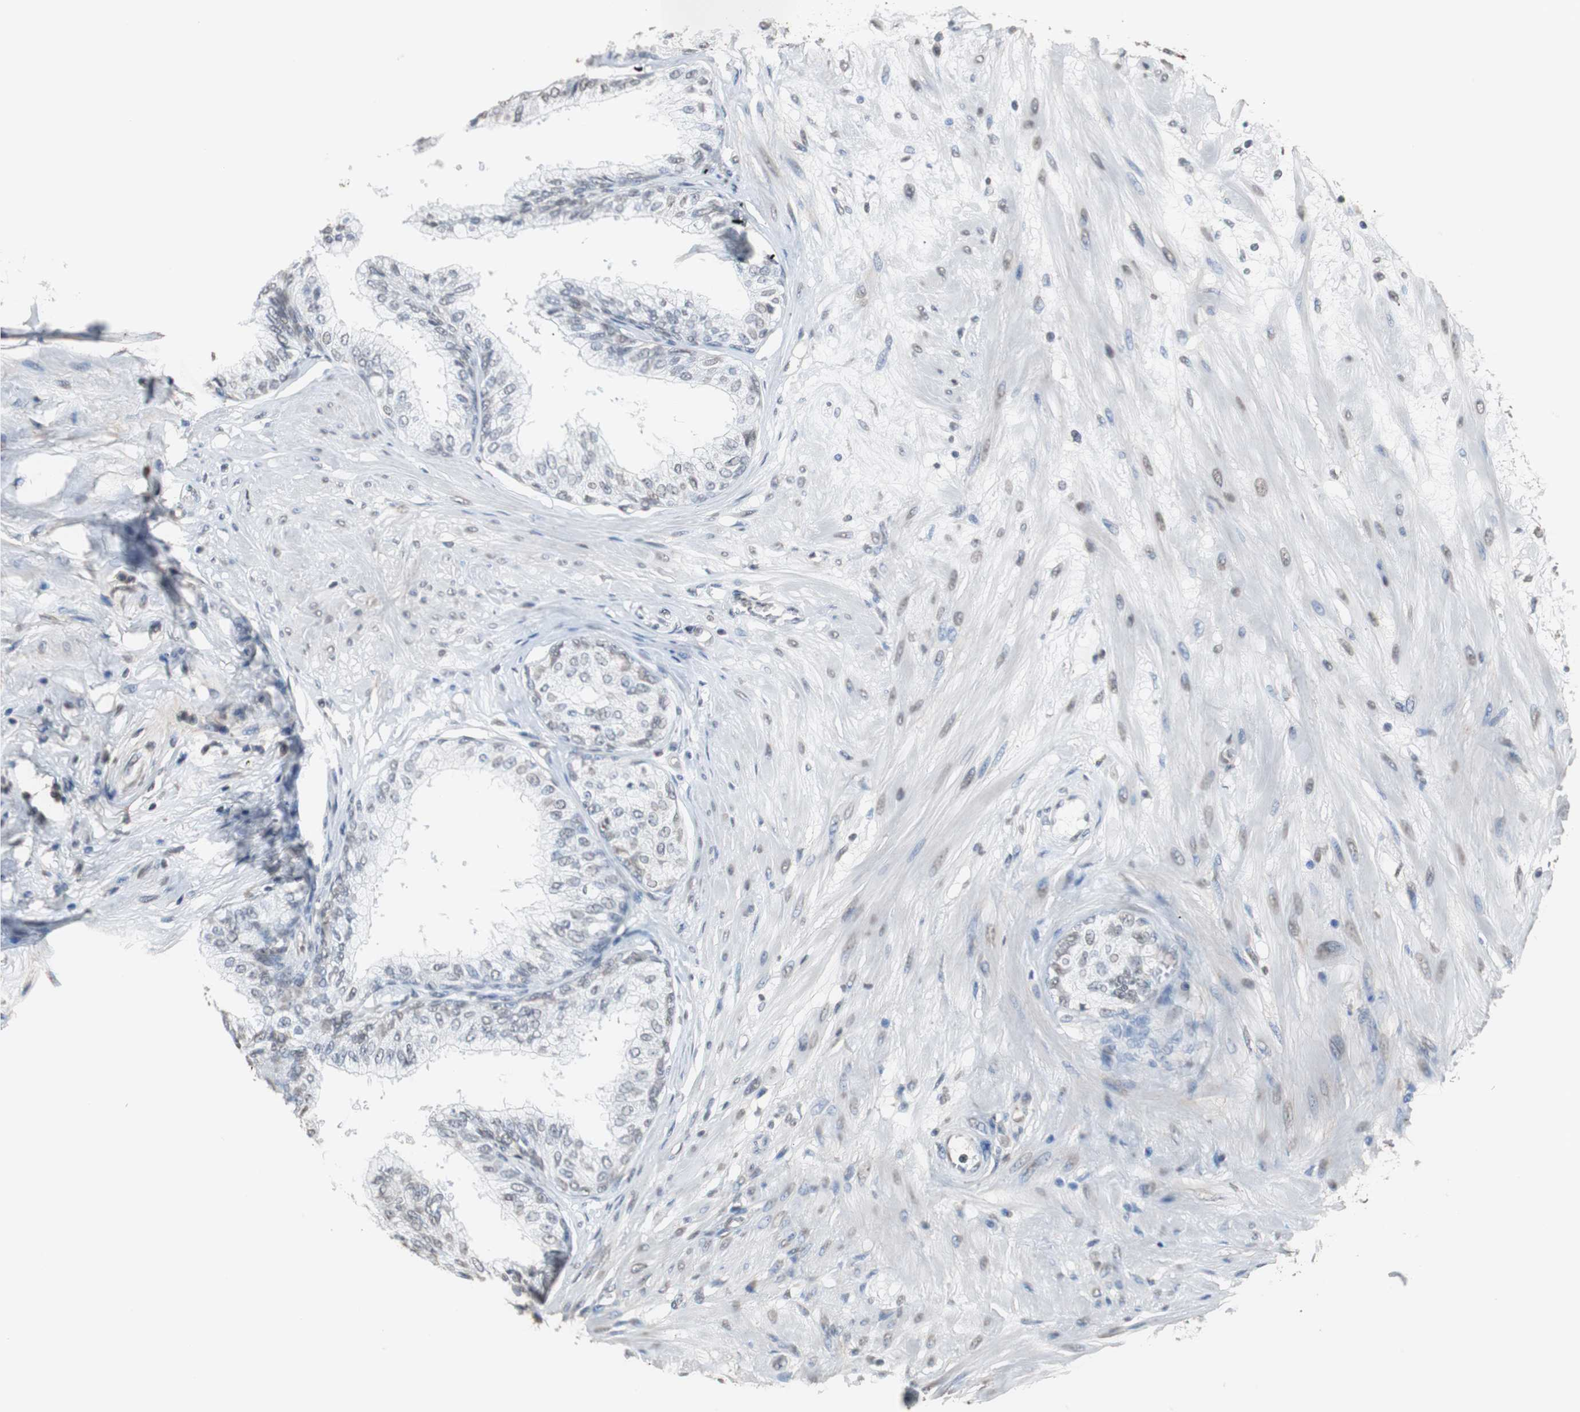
{"staining": {"intensity": "strong", "quantity": "<25%", "location": "nuclear"}, "tissue": "prostate", "cell_type": "Glandular cells", "image_type": "normal", "snomed": [{"axis": "morphology", "description": "Normal tissue, NOS"}, {"axis": "topography", "description": "Prostate"}, {"axis": "topography", "description": "Seminal veicle"}], "caption": "This photomicrograph shows normal prostate stained with IHC to label a protein in brown. The nuclear of glandular cells show strong positivity for the protein. Nuclei are counter-stained blue.", "gene": "TOP2A", "patient": {"sex": "male", "age": 60}}